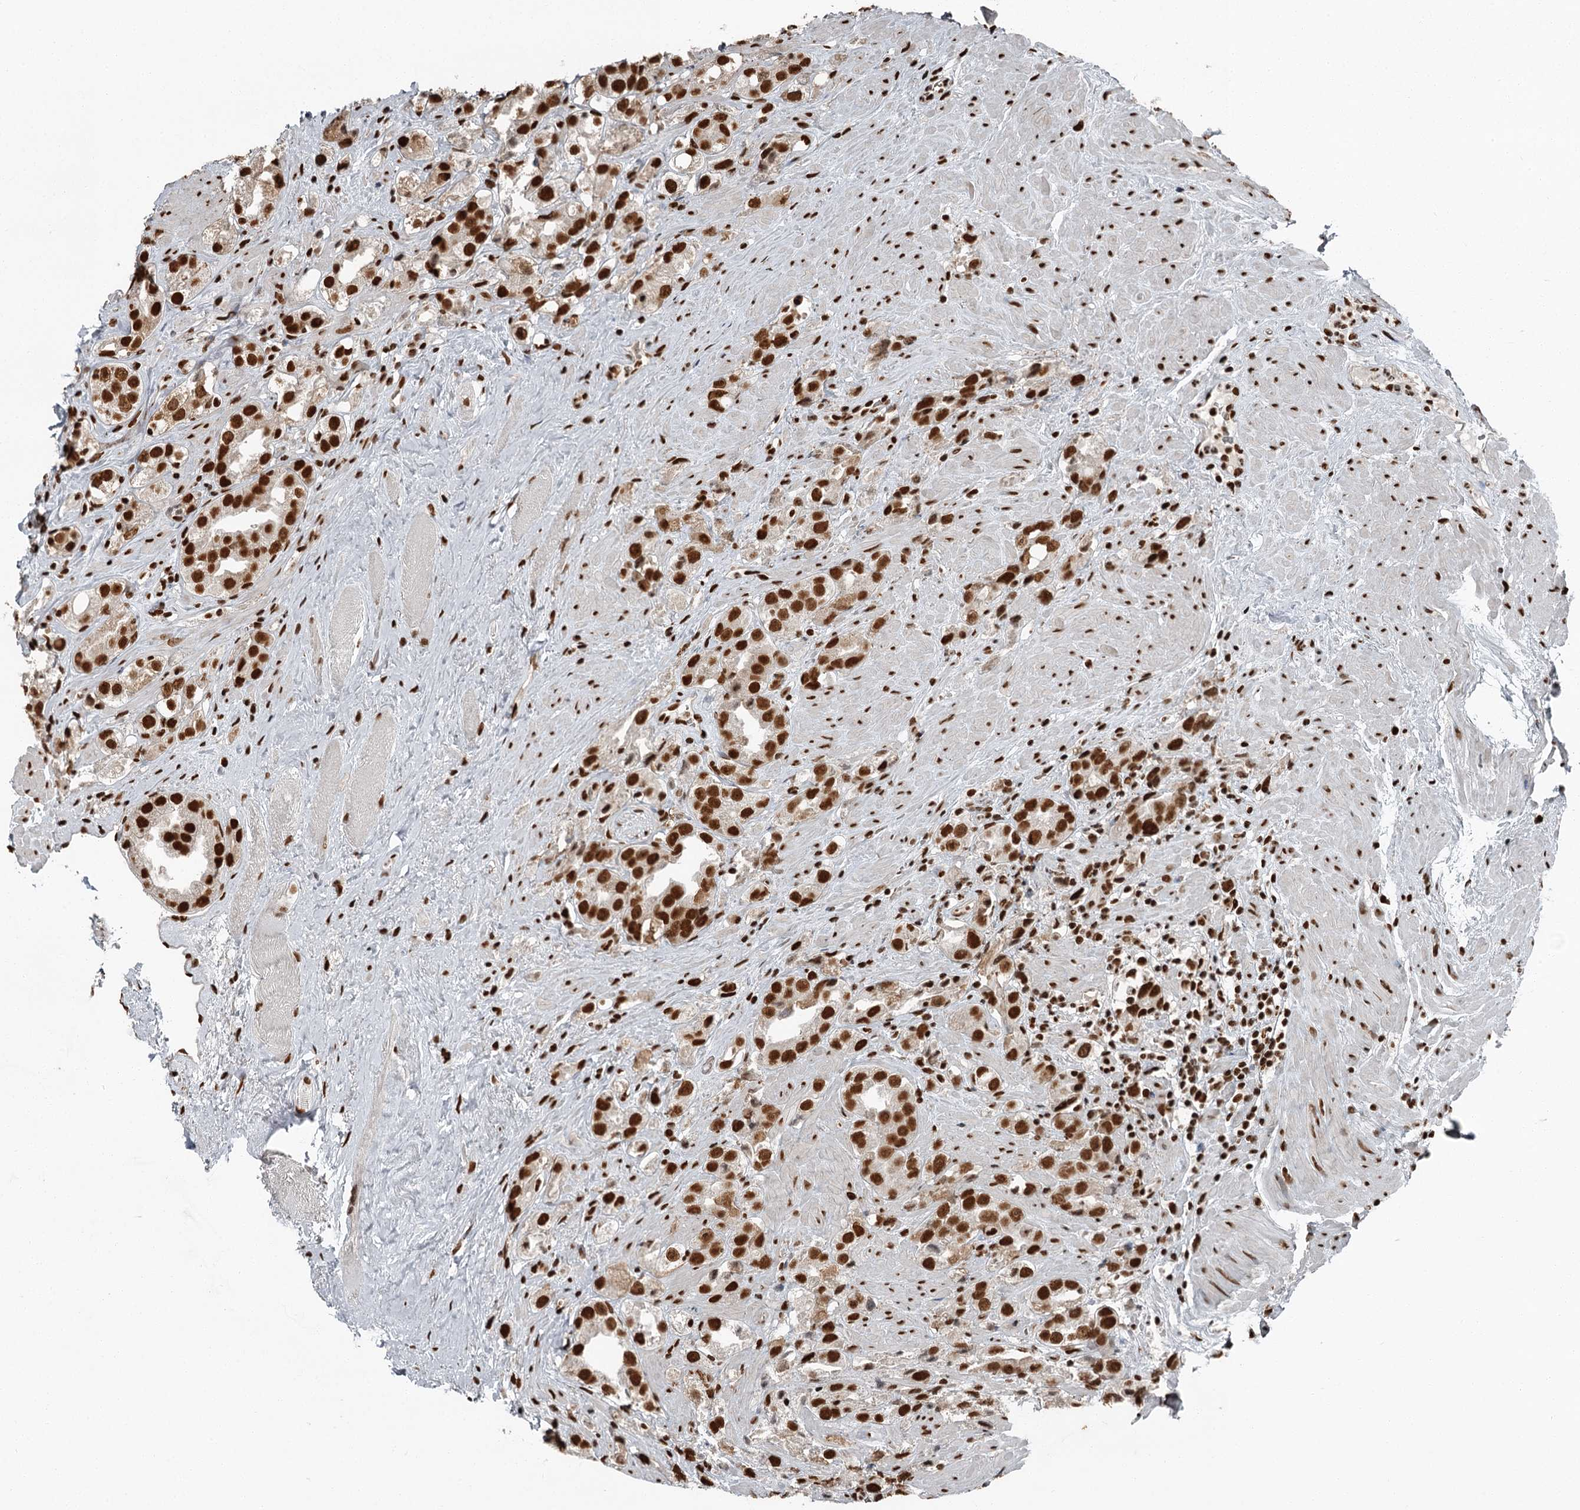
{"staining": {"intensity": "strong", "quantity": ">75%", "location": "nuclear"}, "tissue": "prostate cancer", "cell_type": "Tumor cells", "image_type": "cancer", "snomed": [{"axis": "morphology", "description": "Adenocarcinoma, NOS"}, {"axis": "topography", "description": "Prostate"}], "caption": "This image demonstrates adenocarcinoma (prostate) stained with IHC to label a protein in brown. The nuclear of tumor cells show strong positivity for the protein. Nuclei are counter-stained blue.", "gene": "RBBP7", "patient": {"sex": "male", "age": 79}}